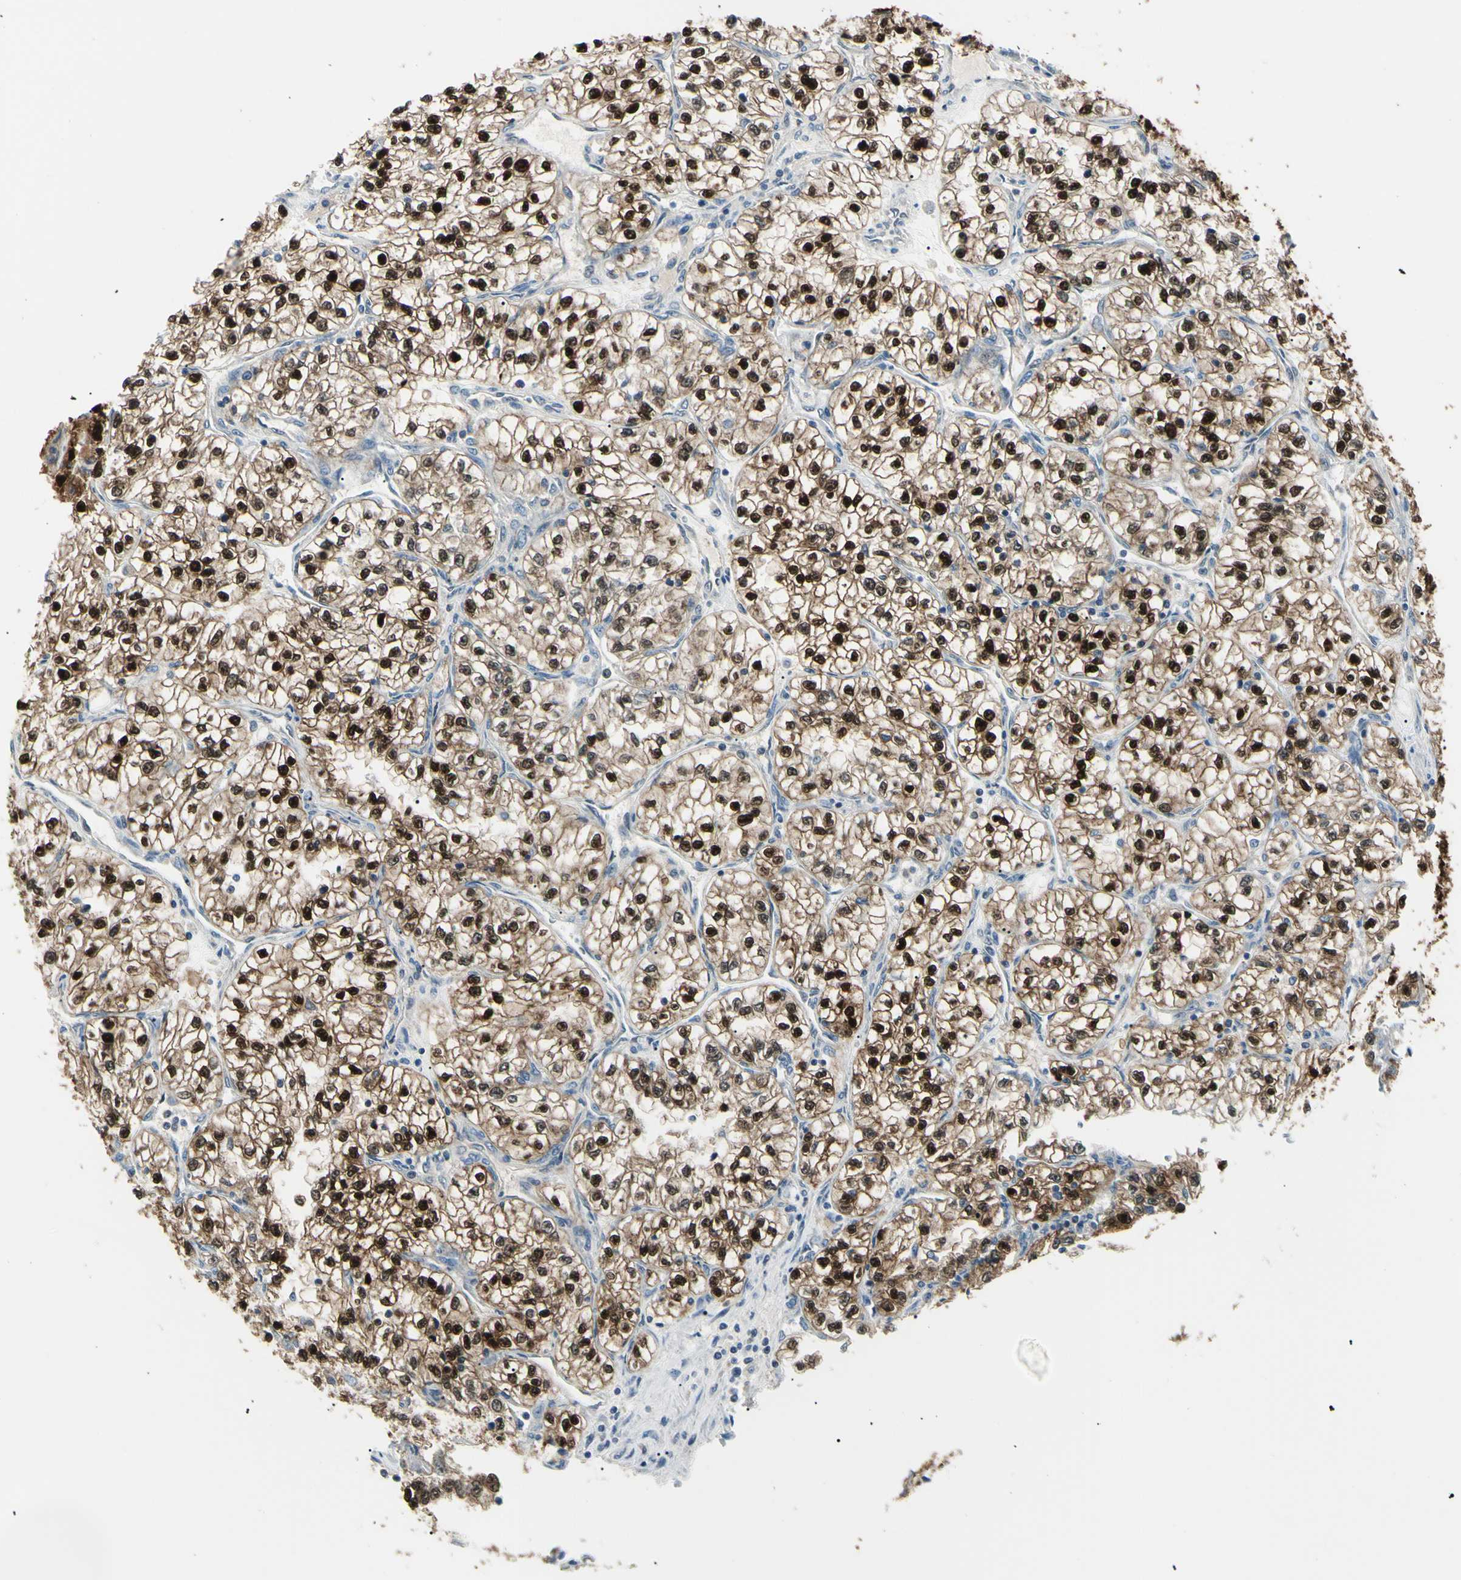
{"staining": {"intensity": "strong", "quantity": ">75%", "location": "cytoplasmic/membranous,nuclear"}, "tissue": "renal cancer", "cell_type": "Tumor cells", "image_type": "cancer", "snomed": [{"axis": "morphology", "description": "Adenocarcinoma, NOS"}, {"axis": "topography", "description": "Kidney"}], "caption": "DAB immunohistochemical staining of renal cancer displays strong cytoplasmic/membranous and nuclear protein positivity in approximately >75% of tumor cells. (Brightfield microscopy of DAB IHC at high magnification).", "gene": "PGK1", "patient": {"sex": "female", "age": 57}}